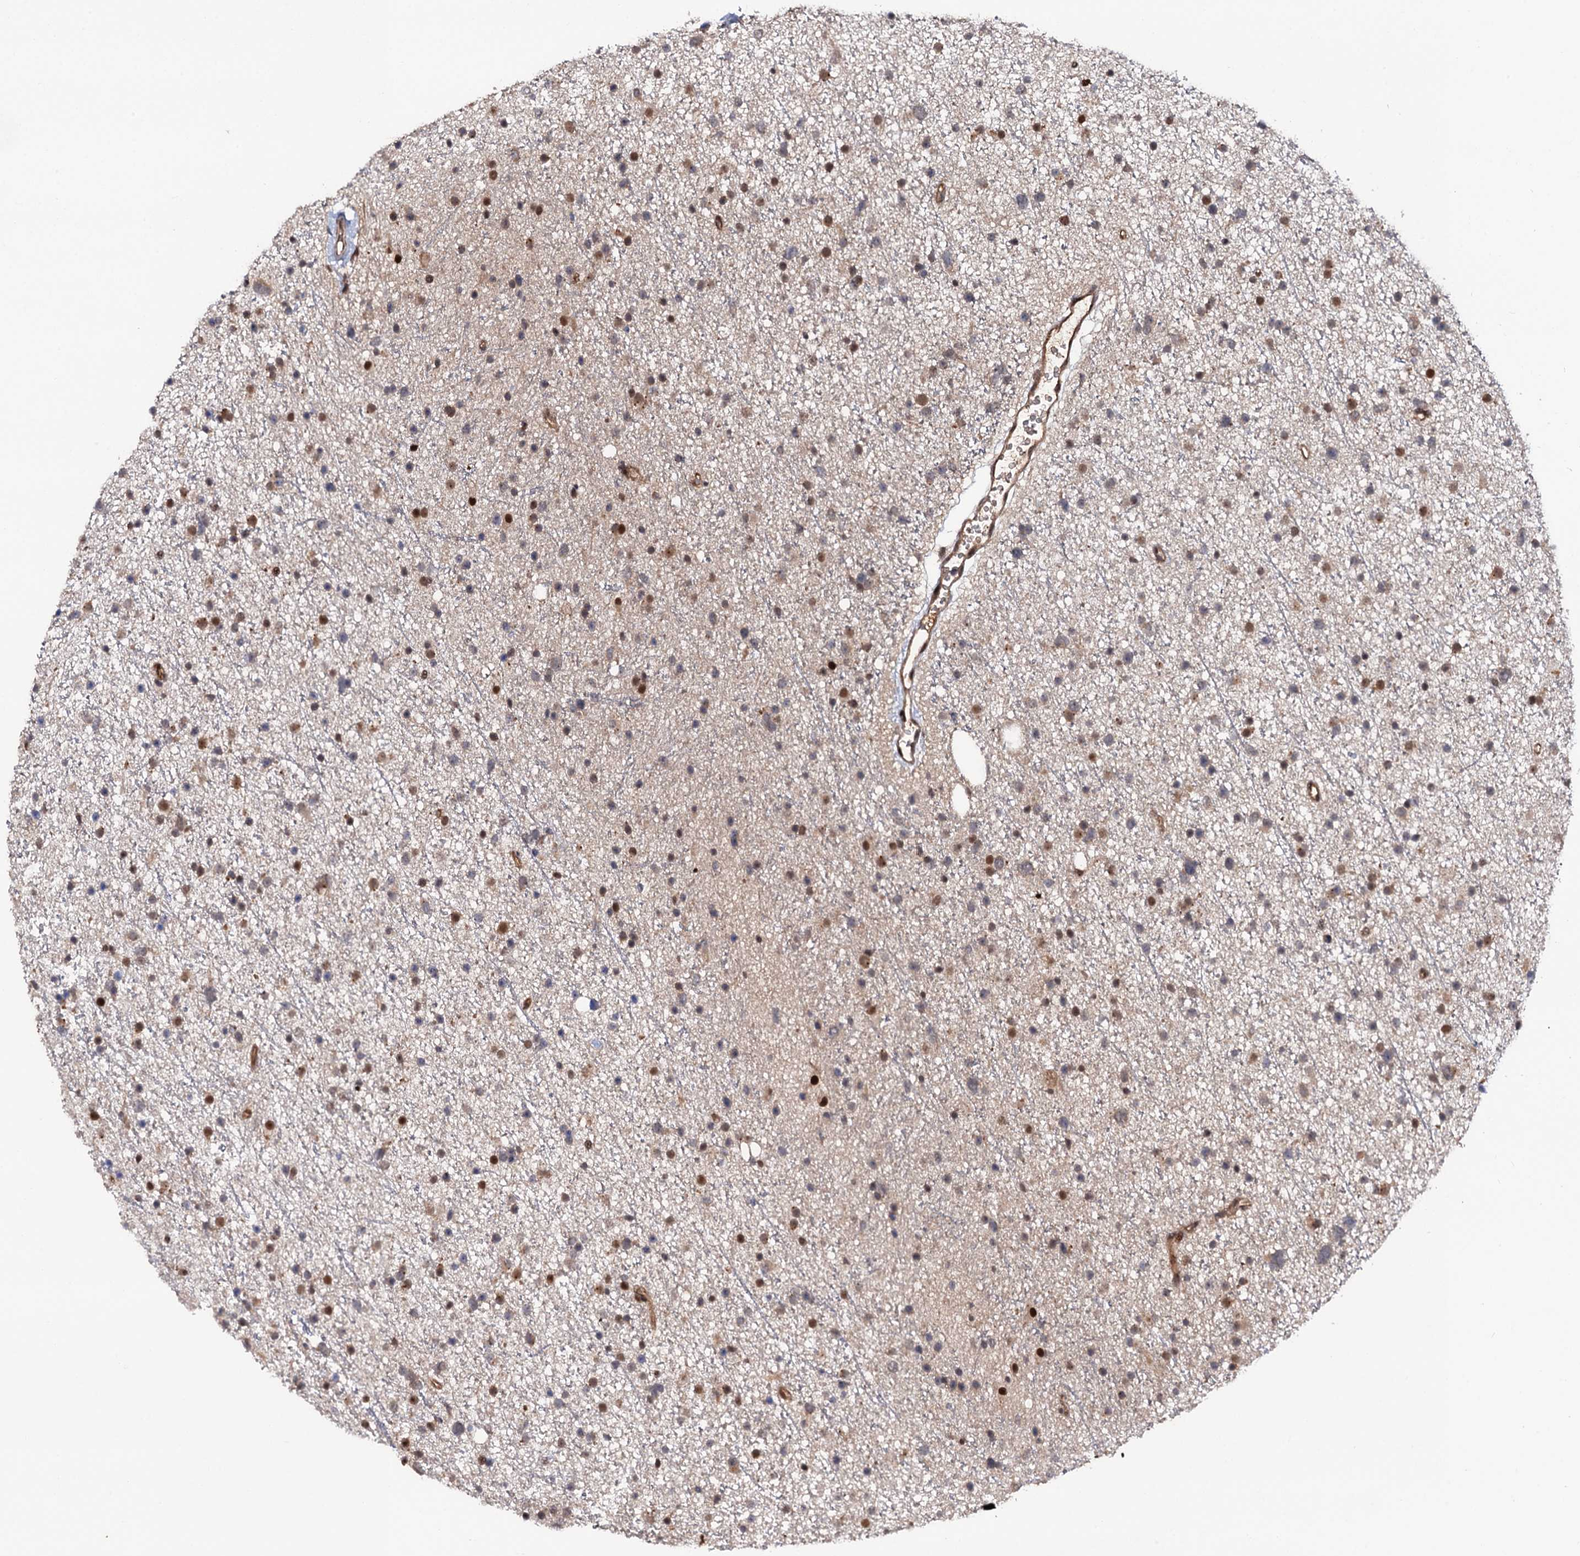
{"staining": {"intensity": "moderate", "quantity": "25%-75%", "location": "nuclear"}, "tissue": "glioma", "cell_type": "Tumor cells", "image_type": "cancer", "snomed": [{"axis": "morphology", "description": "Glioma, malignant, Low grade"}, {"axis": "topography", "description": "Cerebral cortex"}], "caption": "The image shows a brown stain indicating the presence of a protein in the nuclear of tumor cells in glioma.", "gene": "CDC23", "patient": {"sex": "female", "age": 39}}